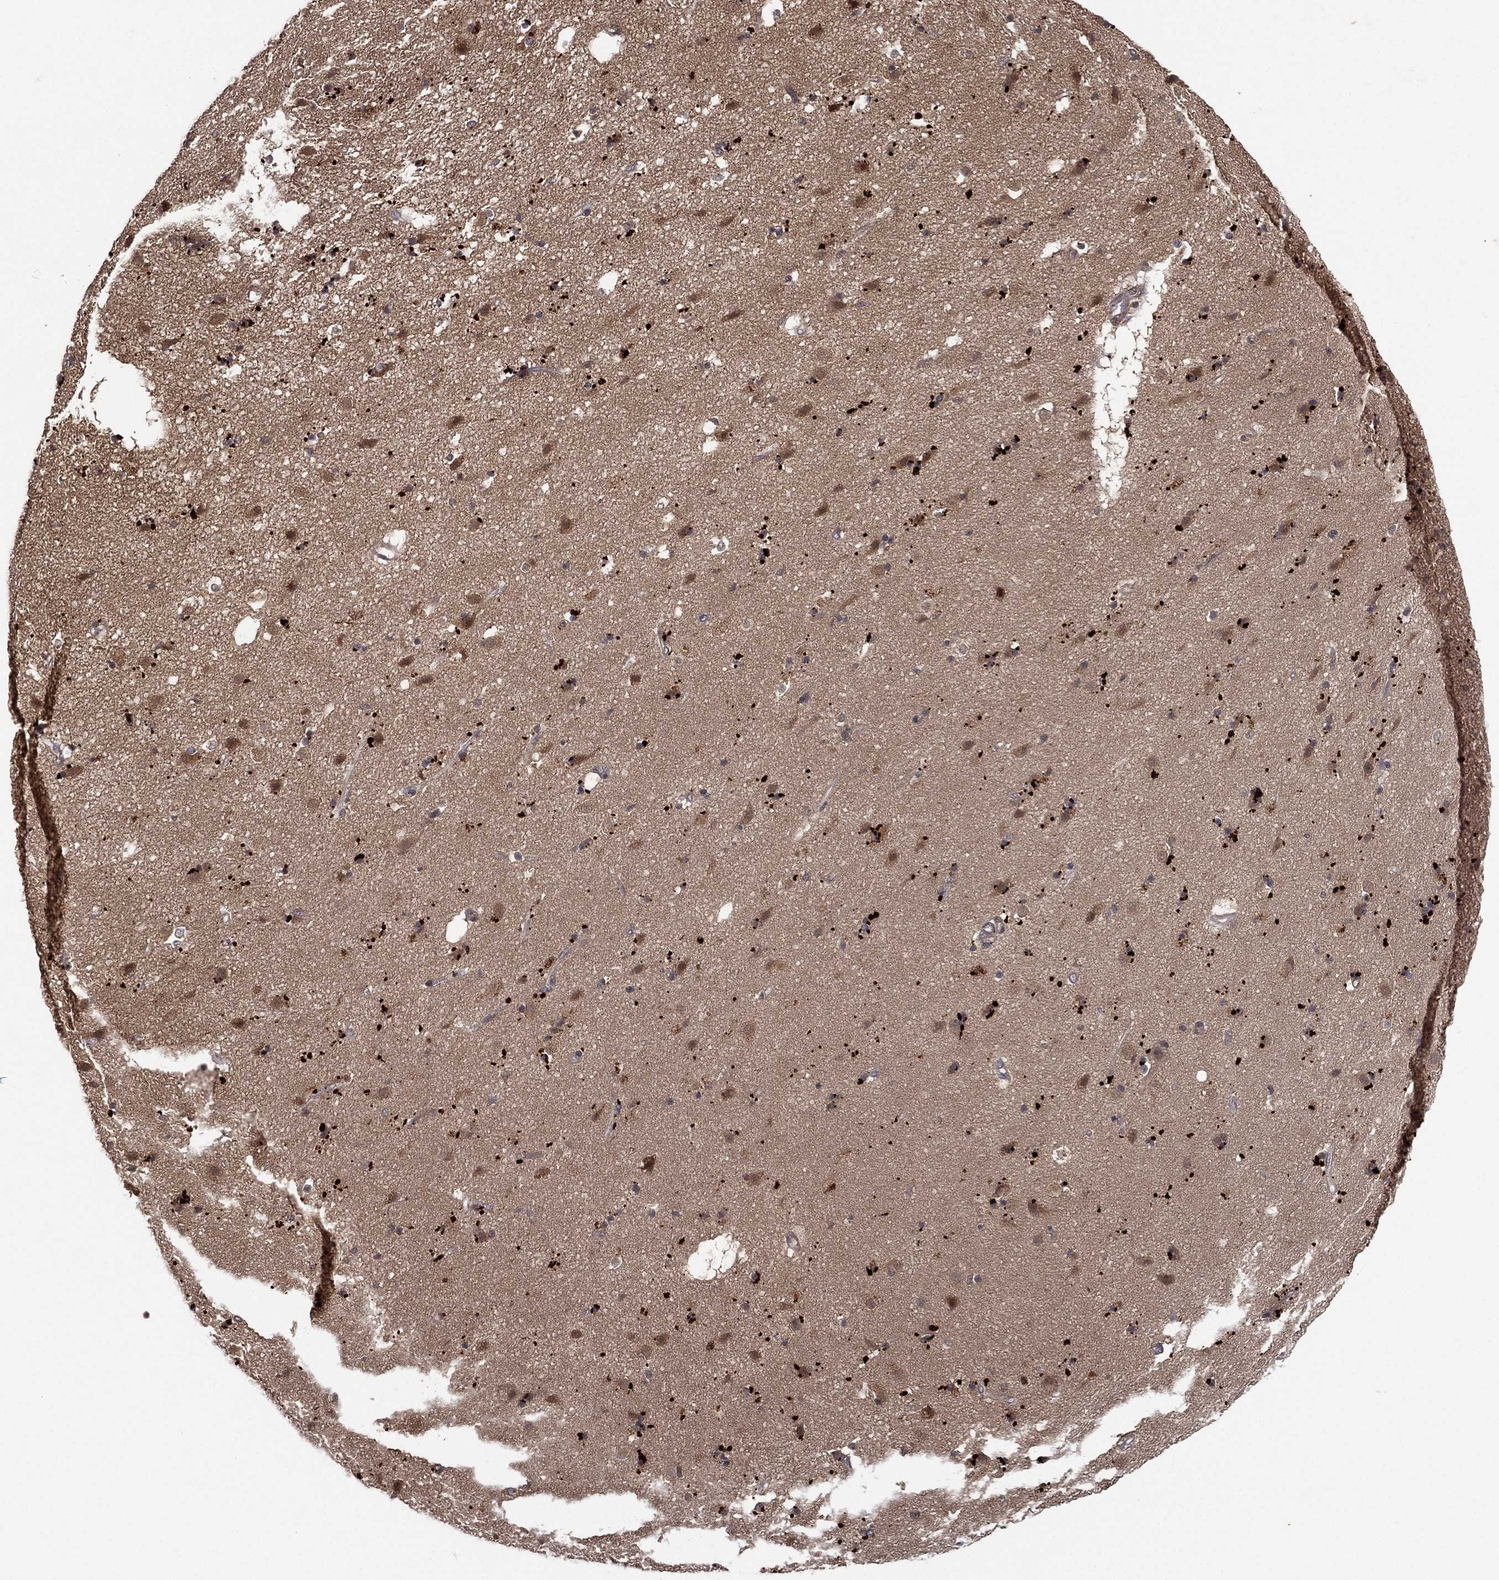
{"staining": {"intensity": "negative", "quantity": "none", "location": "none"}, "tissue": "caudate", "cell_type": "Glial cells", "image_type": "normal", "snomed": [{"axis": "morphology", "description": "Normal tissue, NOS"}, {"axis": "topography", "description": "Lateral ventricle wall"}], "caption": "The histopathology image shows no staining of glial cells in unremarkable caudate.", "gene": "ATG4B", "patient": {"sex": "male", "age": 54}}